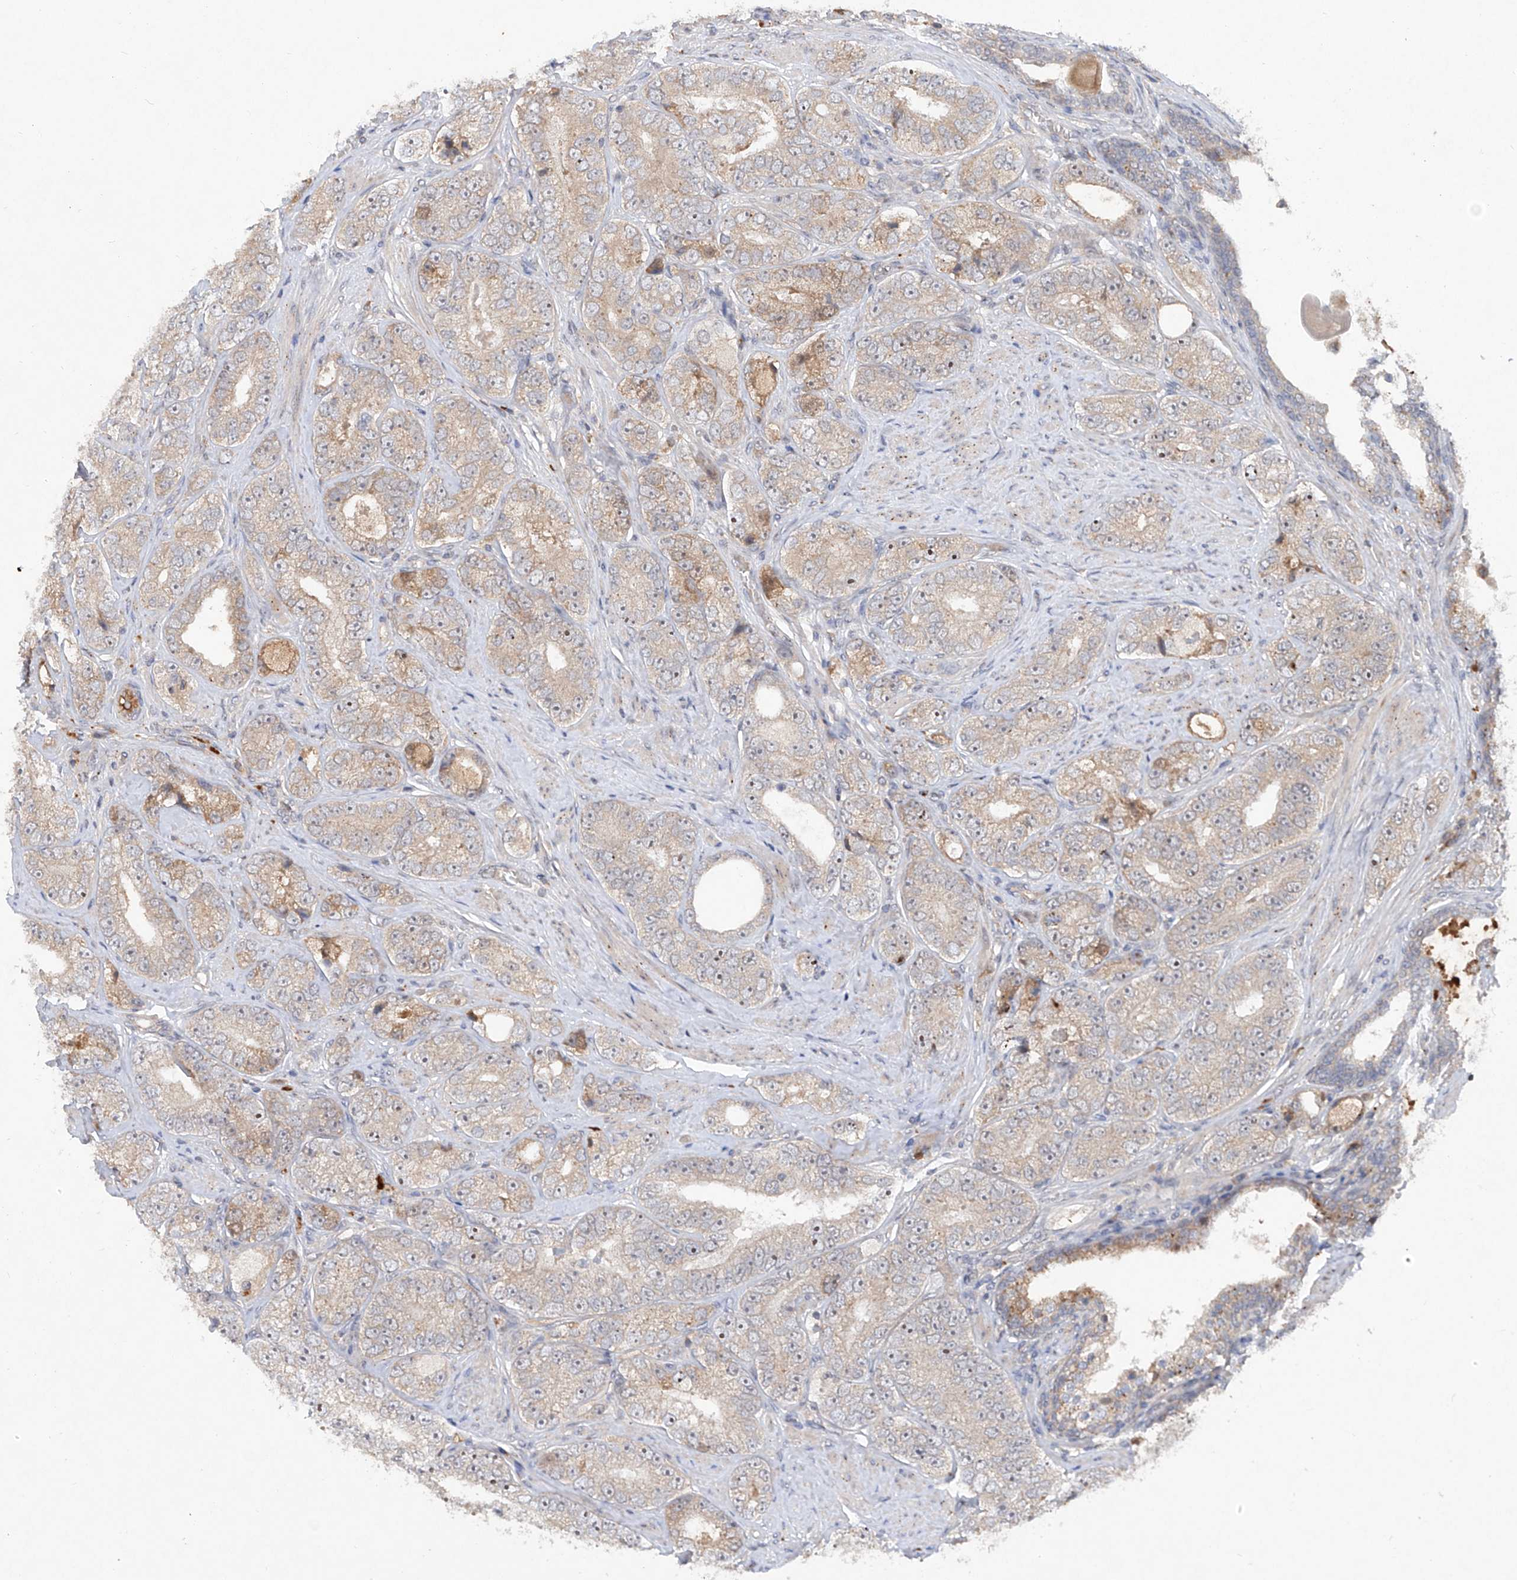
{"staining": {"intensity": "weak", "quantity": ">75%", "location": "cytoplasmic/membranous"}, "tissue": "prostate cancer", "cell_type": "Tumor cells", "image_type": "cancer", "snomed": [{"axis": "morphology", "description": "Adenocarcinoma, High grade"}, {"axis": "topography", "description": "Prostate"}], "caption": "Immunohistochemistry photomicrograph of neoplastic tissue: adenocarcinoma (high-grade) (prostate) stained using immunohistochemistry (IHC) exhibits low levels of weak protein expression localized specifically in the cytoplasmic/membranous of tumor cells, appearing as a cytoplasmic/membranous brown color.", "gene": "FAM135A", "patient": {"sex": "male", "age": 56}}